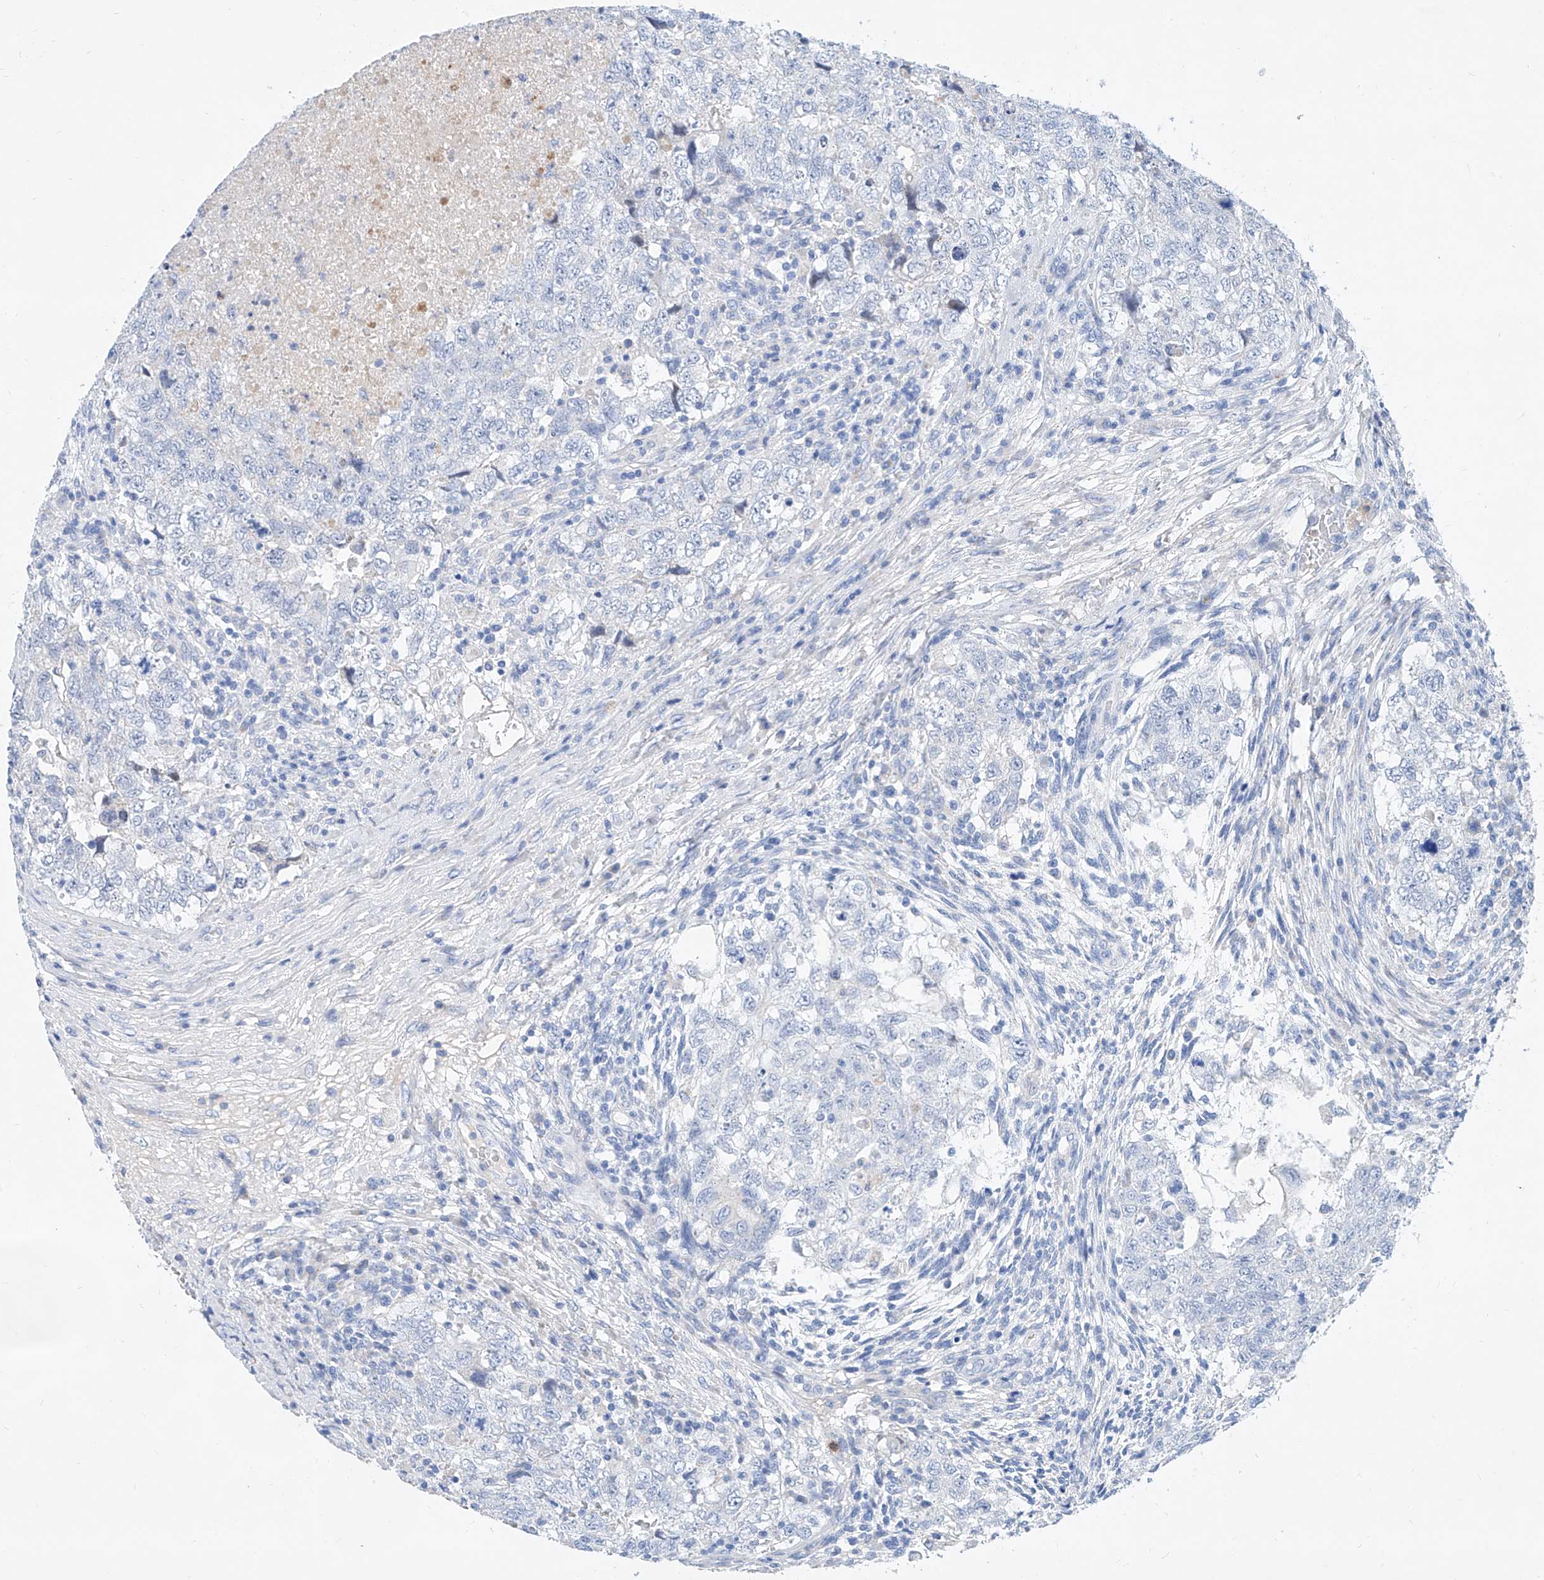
{"staining": {"intensity": "negative", "quantity": "none", "location": "none"}, "tissue": "testis cancer", "cell_type": "Tumor cells", "image_type": "cancer", "snomed": [{"axis": "morphology", "description": "Carcinoma, Embryonal, NOS"}, {"axis": "topography", "description": "Testis"}], "caption": "The immunohistochemistry image has no significant expression in tumor cells of testis embryonal carcinoma tissue.", "gene": "SLC25A29", "patient": {"sex": "male", "age": 37}}